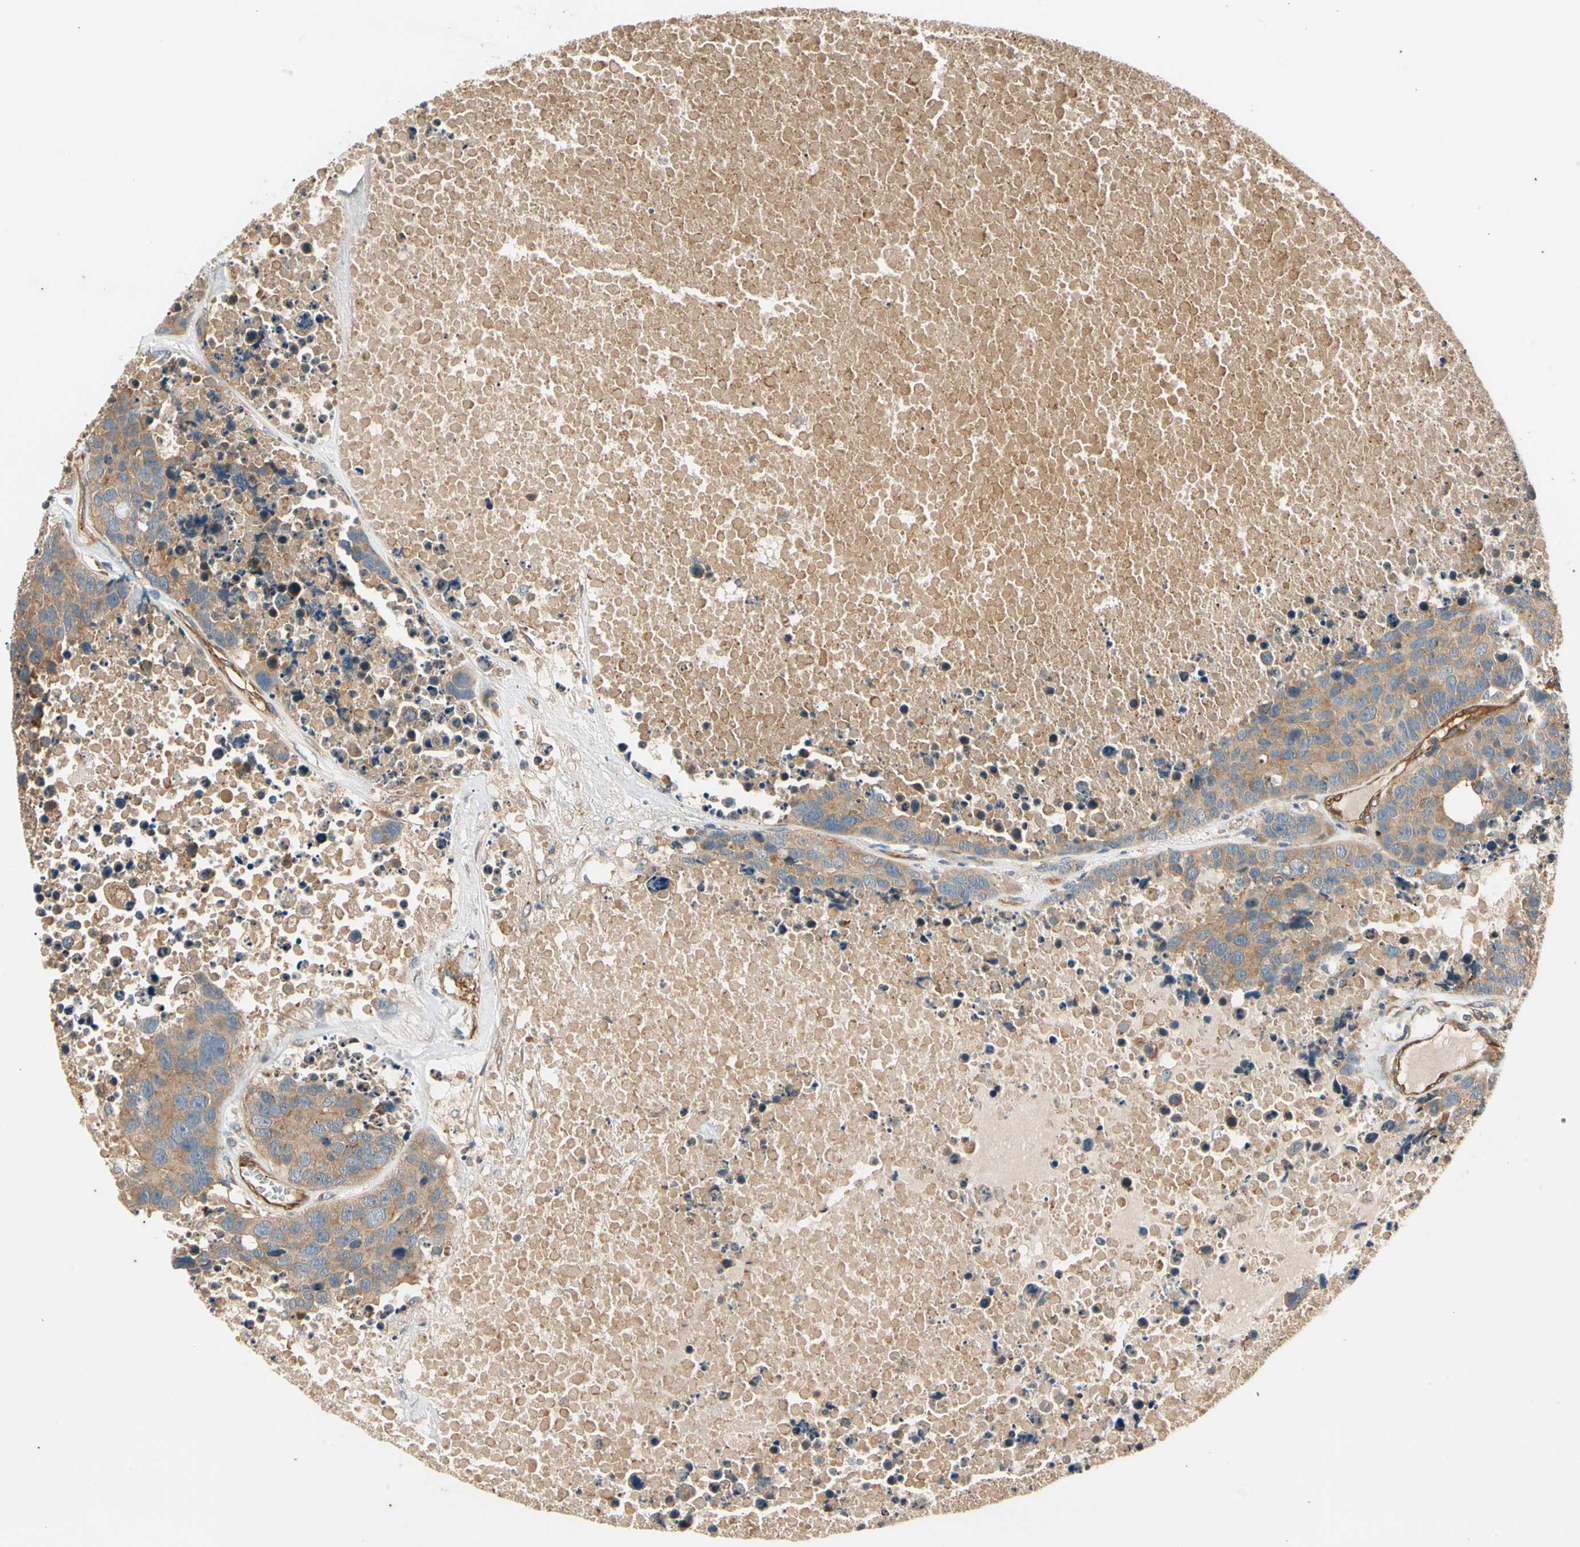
{"staining": {"intensity": "moderate", "quantity": ">75%", "location": "cytoplasmic/membranous"}, "tissue": "carcinoid", "cell_type": "Tumor cells", "image_type": "cancer", "snomed": [{"axis": "morphology", "description": "Carcinoid, malignant, NOS"}, {"axis": "topography", "description": "Lung"}], "caption": "Brown immunohistochemical staining in carcinoid demonstrates moderate cytoplasmic/membranous positivity in about >75% of tumor cells.", "gene": "ROCK2", "patient": {"sex": "male", "age": 60}}